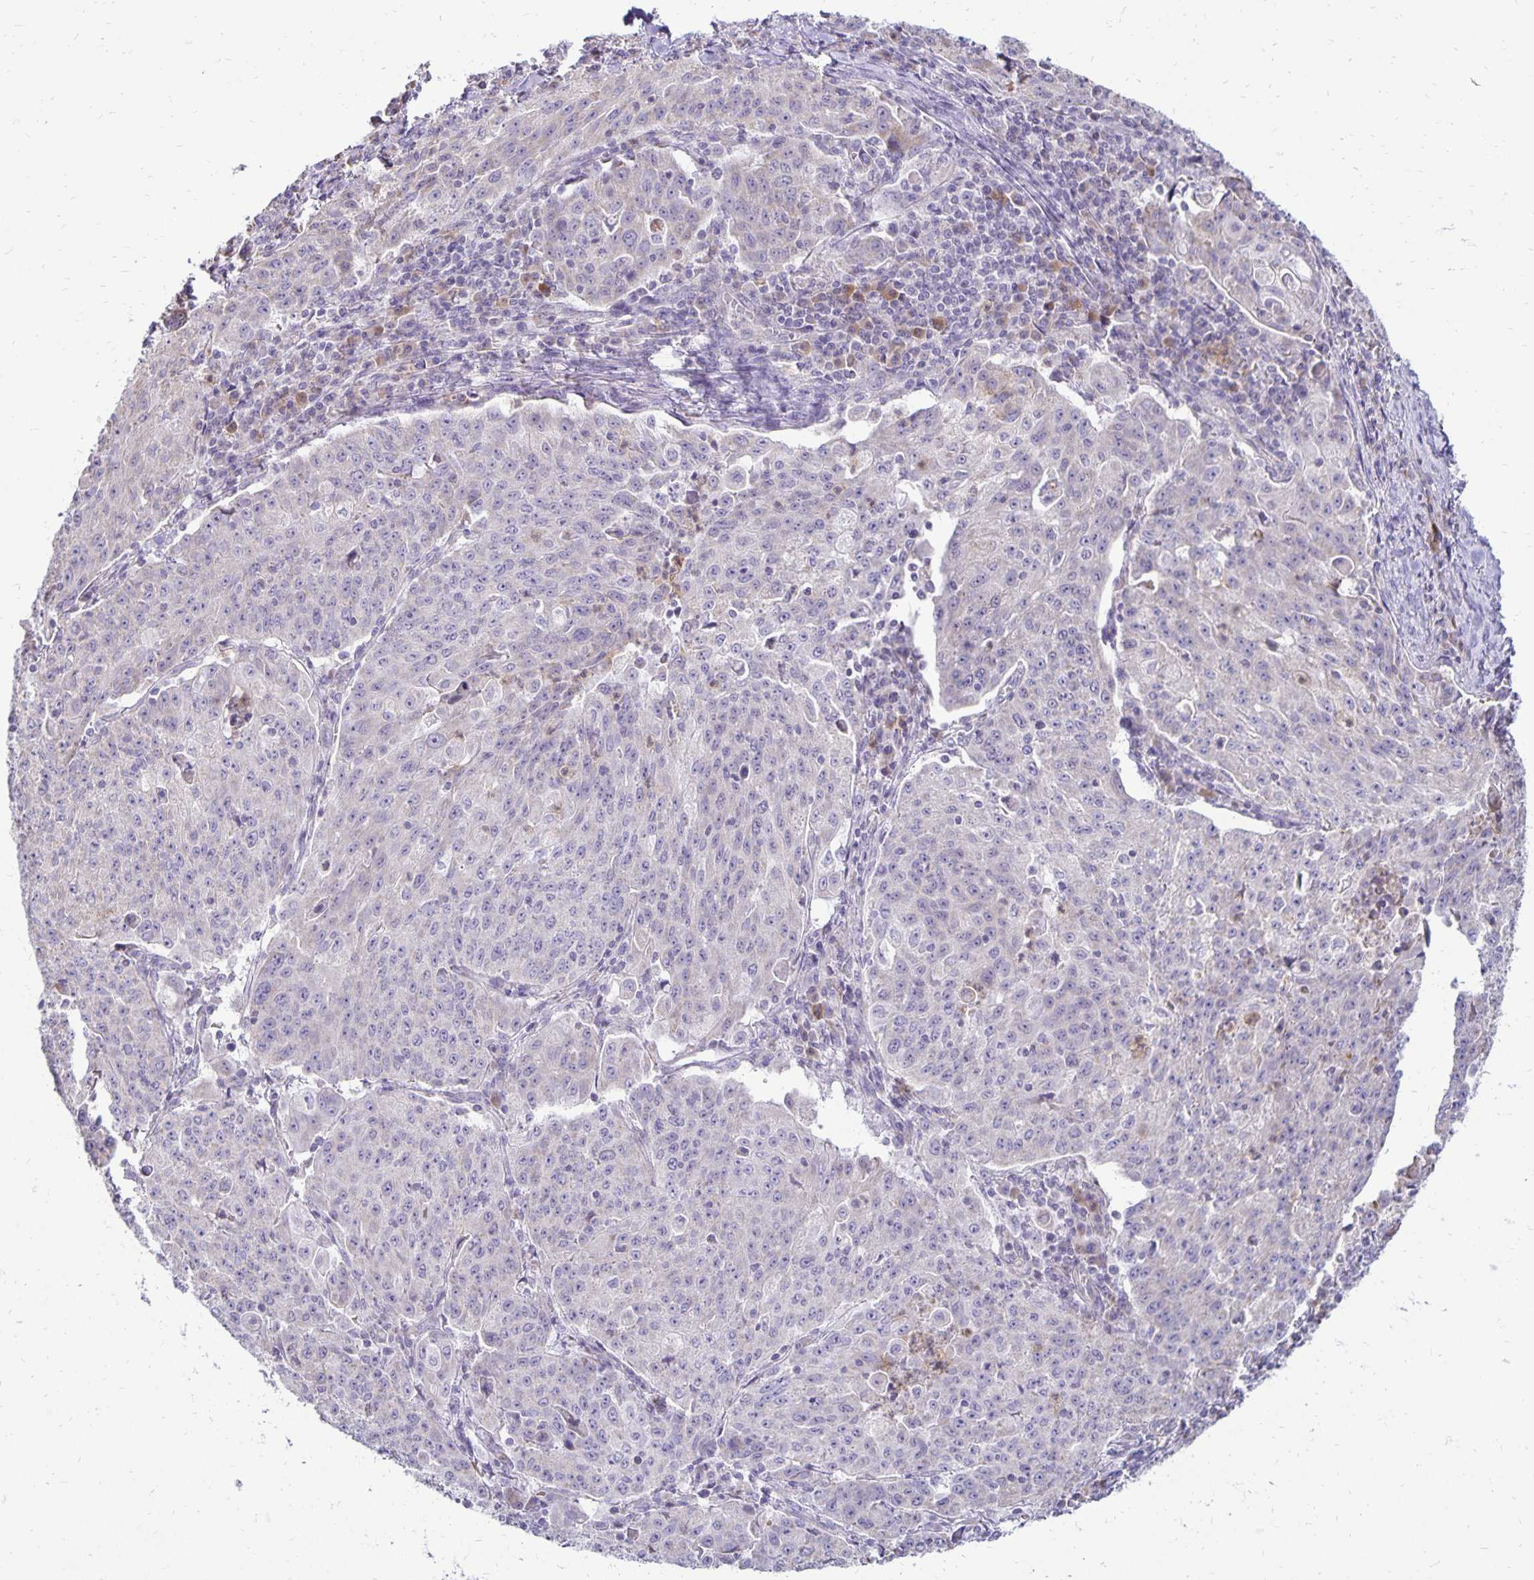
{"staining": {"intensity": "negative", "quantity": "none", "location": "none"}, "tissue": "lung cancer", "cell_type": "Tumor cells", "image_type": "cancer", "snomed": [{"axis": "morphology", "description": "Squamous cell carcinoma, NOS"}, {"axis": "morphology", "description": "Squamous cell carcinoma, metastatic, NOS"}, {"axis": "topography", "description": "Bronchus"}, {"axis": "topography", "description": "Lung"}], "caption": "Lung cancer (squamous cell carcinoma) was stained to show a protein in brown. There is no significant staining in tumor cells.", "gene": "FN3K", "patient": {"sex": "male", "age": 62}}